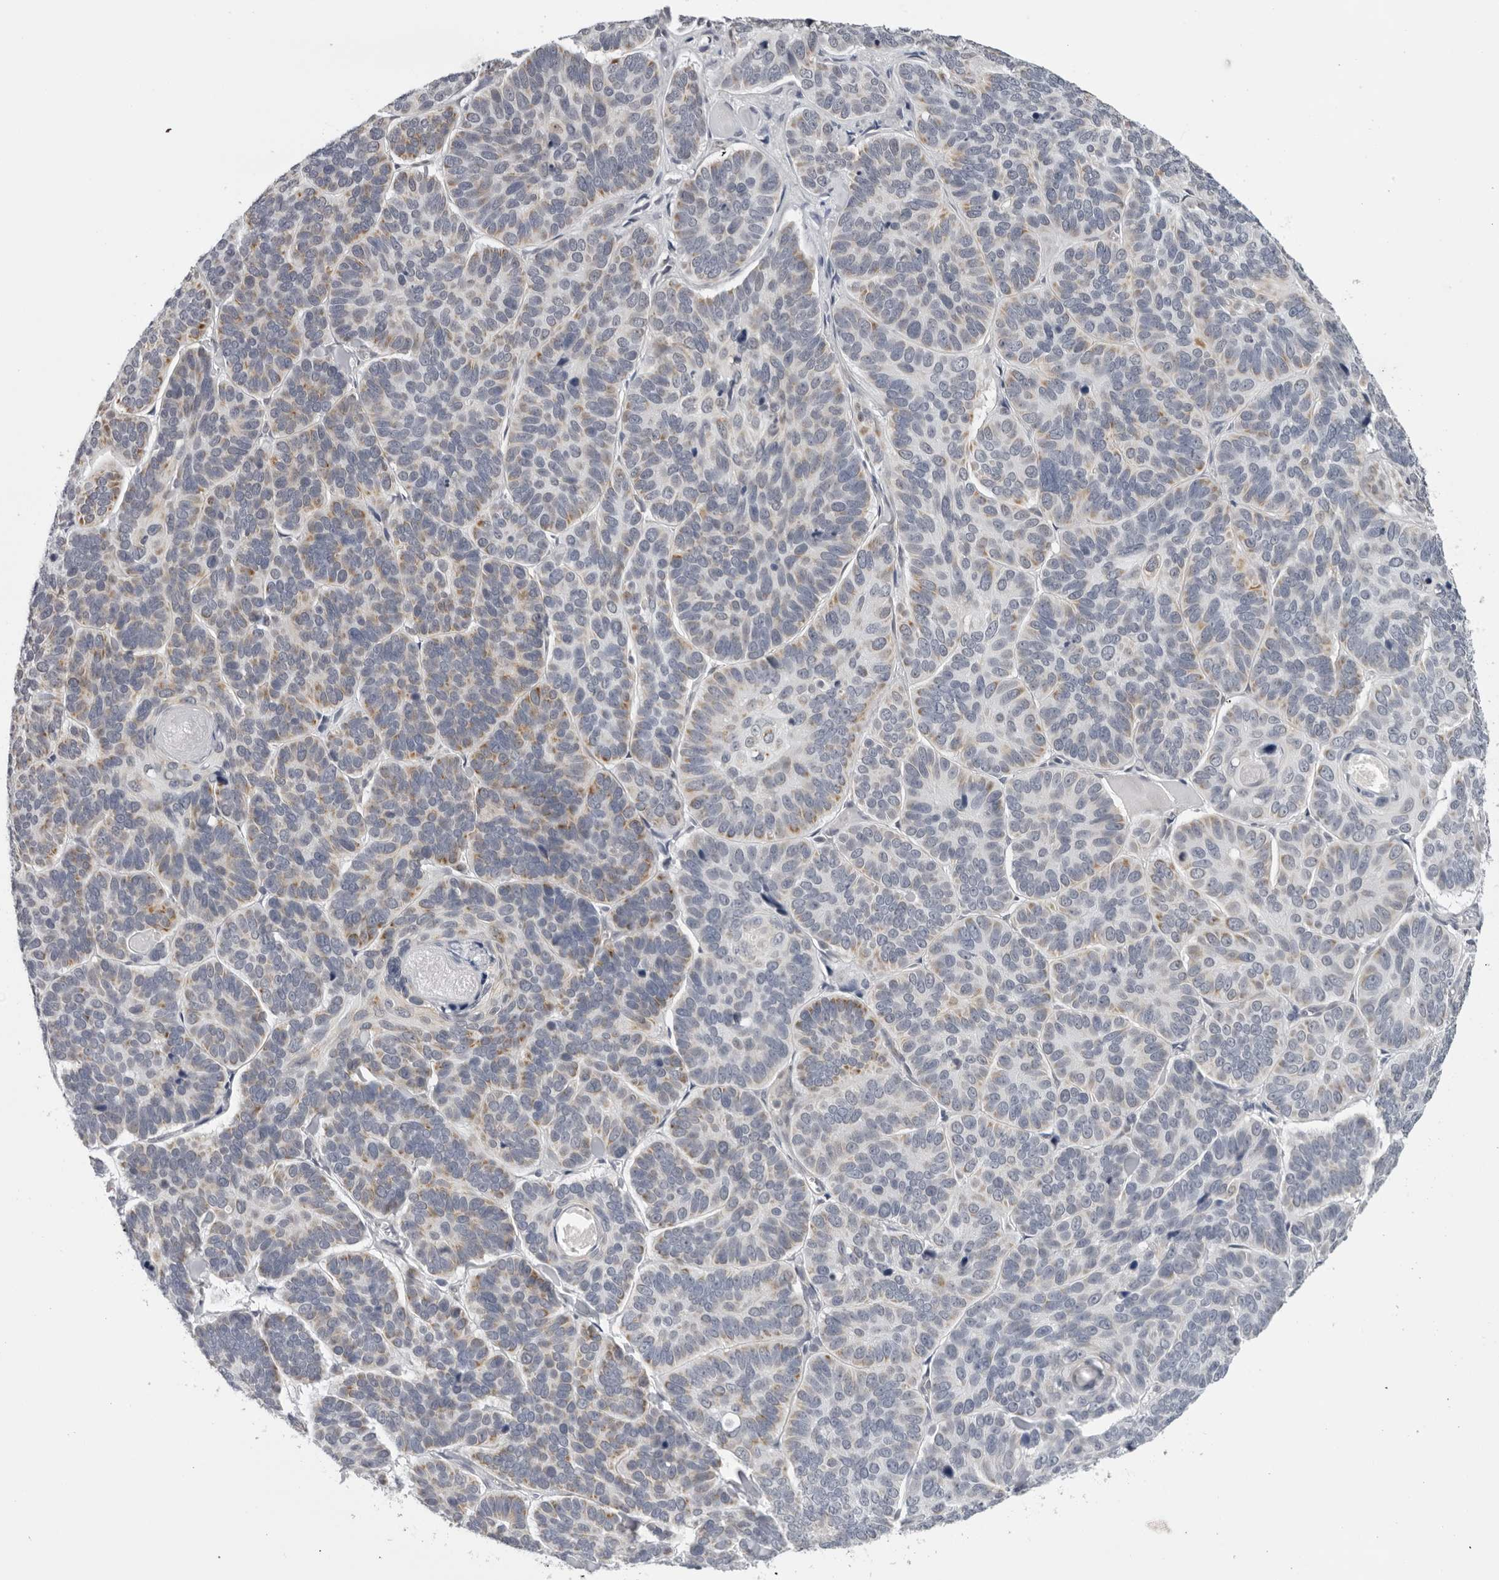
{"staining": {"intensity": "weak", "quantity": "25%-75%", "location": "cytoplasmic/membranous"}, "tissue": "skin cancer", "cell_type": "Tumor cells", "image_type": "cancer", "snomed": [{"axis": "morphology", "description": "Basal cell carcinoma"}, {"axis": "topography", "description": "Skin"}], "caption": "Brown immunohistochemical staining in human basal cell carcinoma (skin) shows weak cytoplasmic/membranous staining in about 25%-75% of tumor cells. The staining was performed using DAB, with brown indicating positive protein expression. Nuclei are stained blue with hematoxylin.", "gene": "CPT2", "patient": {"sex": "male", "age": 62}}